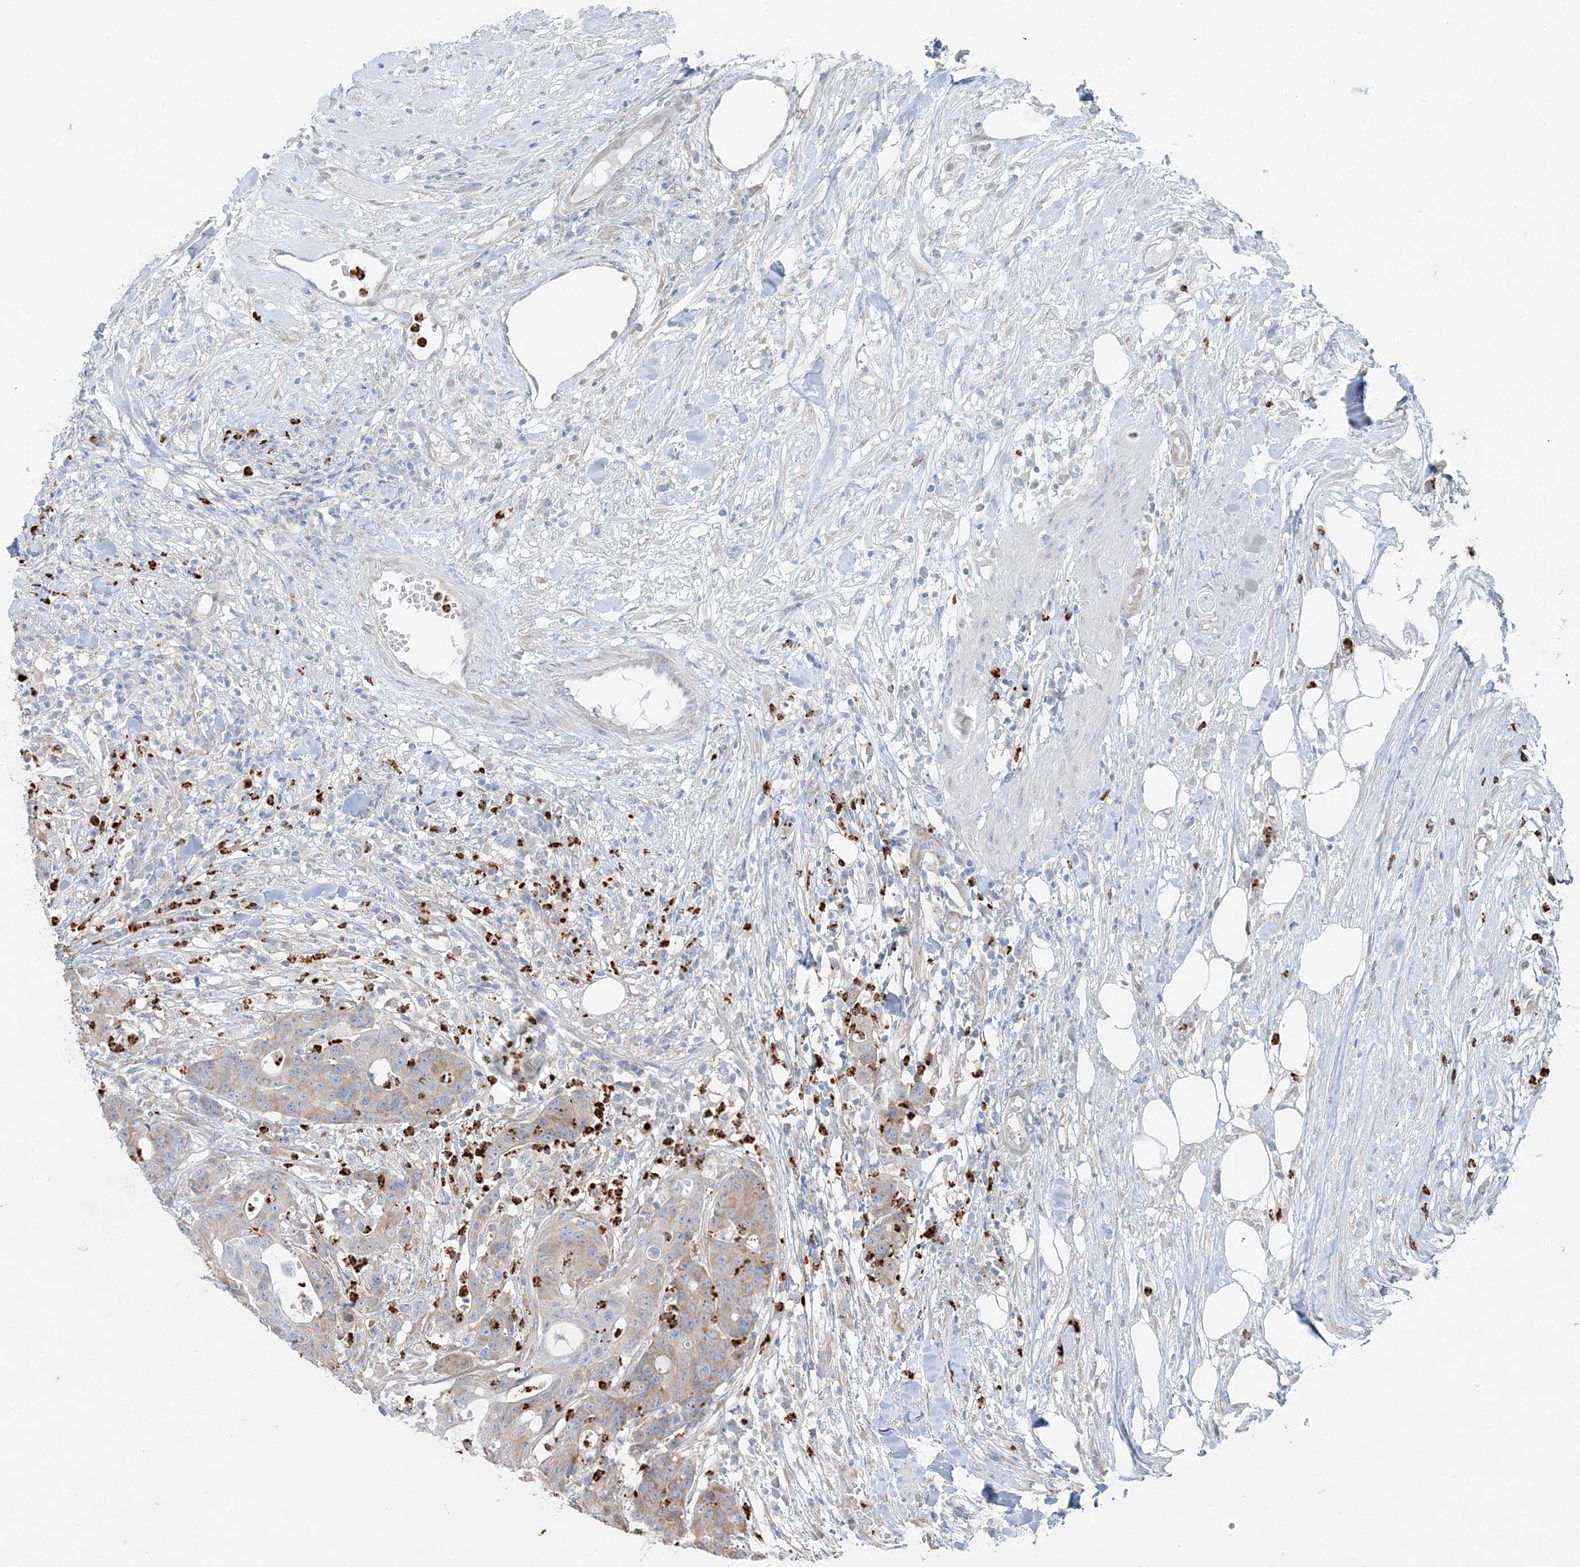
{"staining": {"intensity": "weak", "quantity": "25%-75%", "location": "cytoplasmic/membranous"}, "tissue": "colorectal cancer", "cell_type": "Tumor cells", "image_type": "cancer", "snomed": [{"axis": "morphology", "description": "Adenocarcinoma, NOS"}, {"axis": "topography", "description": "Colon"}], "caption": "Human colorectal adenocarcinoma stained with a protein marker displays weak staining in tumor cells.", "gene": "CCNJ", "patient": {"sex": "female", "age": 84}}